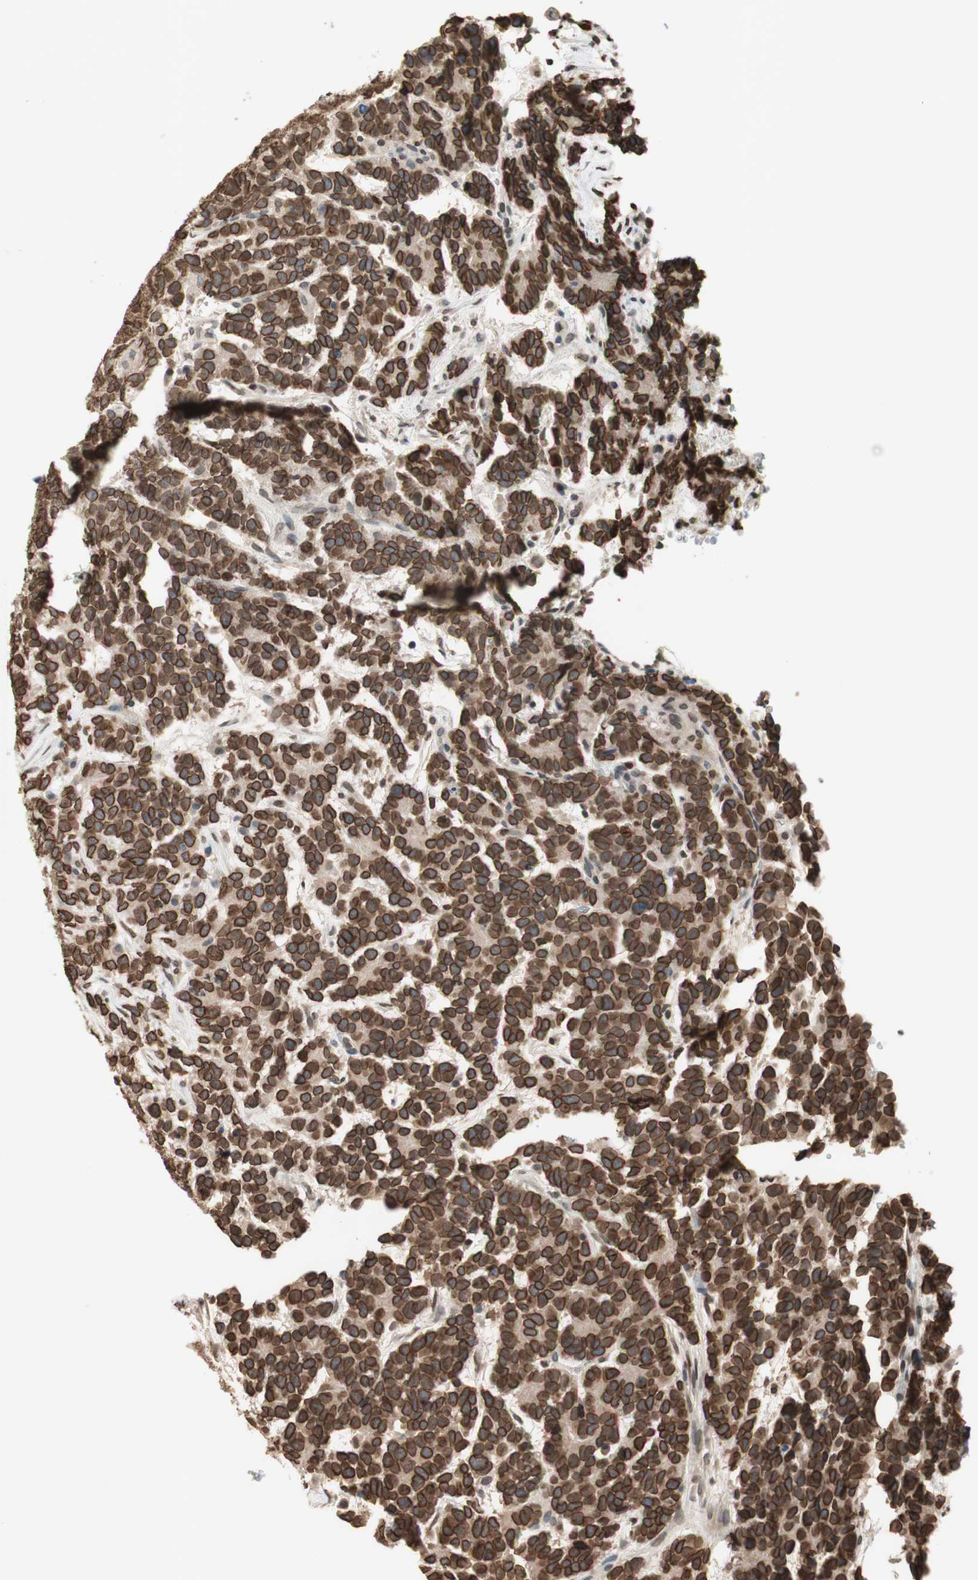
{"staining": {"intensity": "moderate", "quantity": ">75%", "location": "cytoplasmic/membranous,nuclear"}, "tissue": "testis cancer", "cell_type": "Tumor cells", "image_type": "cancer", "snomed": [{"axis": "morphology", "description": "Carcinoma, Embryonal, NOS"}, {"axis": "topography", "description": "Testis"}], "caption": "Embryonal carcinoma (testis) stained with DAB immunohistochemistry (IHC) shows medium levels of moderate cytoplasmic/membranous and nuclear staining in approximately >75% of tumor cells. The staining is performed using DAB (3,3'-diaminobenzidine) brown chromogen to label protein expression. The nuclei are counter-stained blue using hematoxylin.", "gene": "TMPO", "patient": {"sex": "male", "age": 26}}